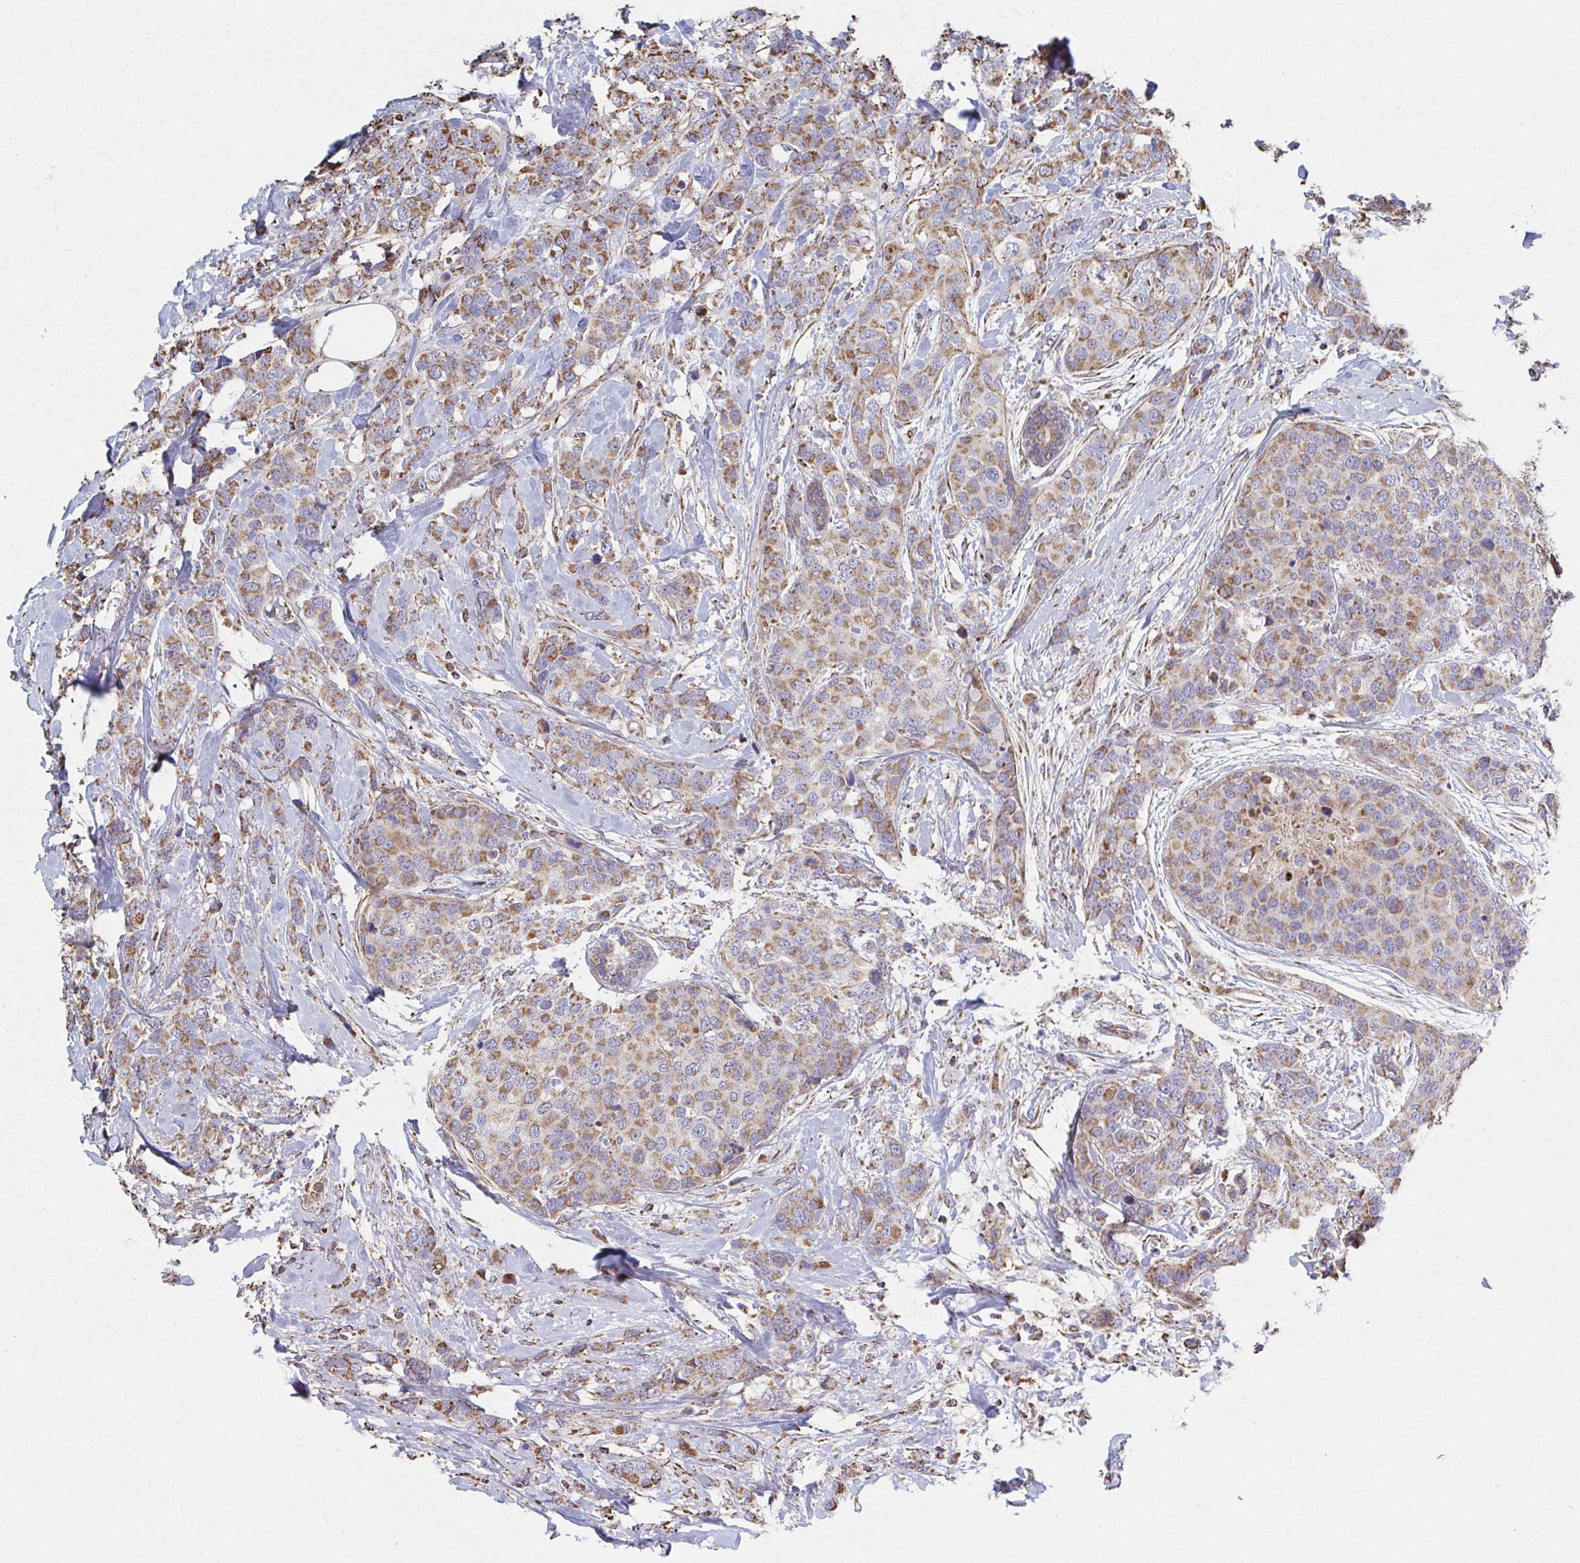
{"staining": {"intensity": "moderate", "quantity": ">75%", "location": "cytoplasmic/membranous"}, "tissue": "breast cancer", "cell_type": "Tumor cells", "image_type": "cancer", "snomed": [{"axis": "morphology", "description": "Lobular carcinoma"}, {"axis": "topography", "description": "Breast"}], "caption": "Human breast cancer stained with a protein marker demonstrates moderate staining in tumor cells.", "gene": "SAT1", "patient": {"sex": "female", "age": 59}}